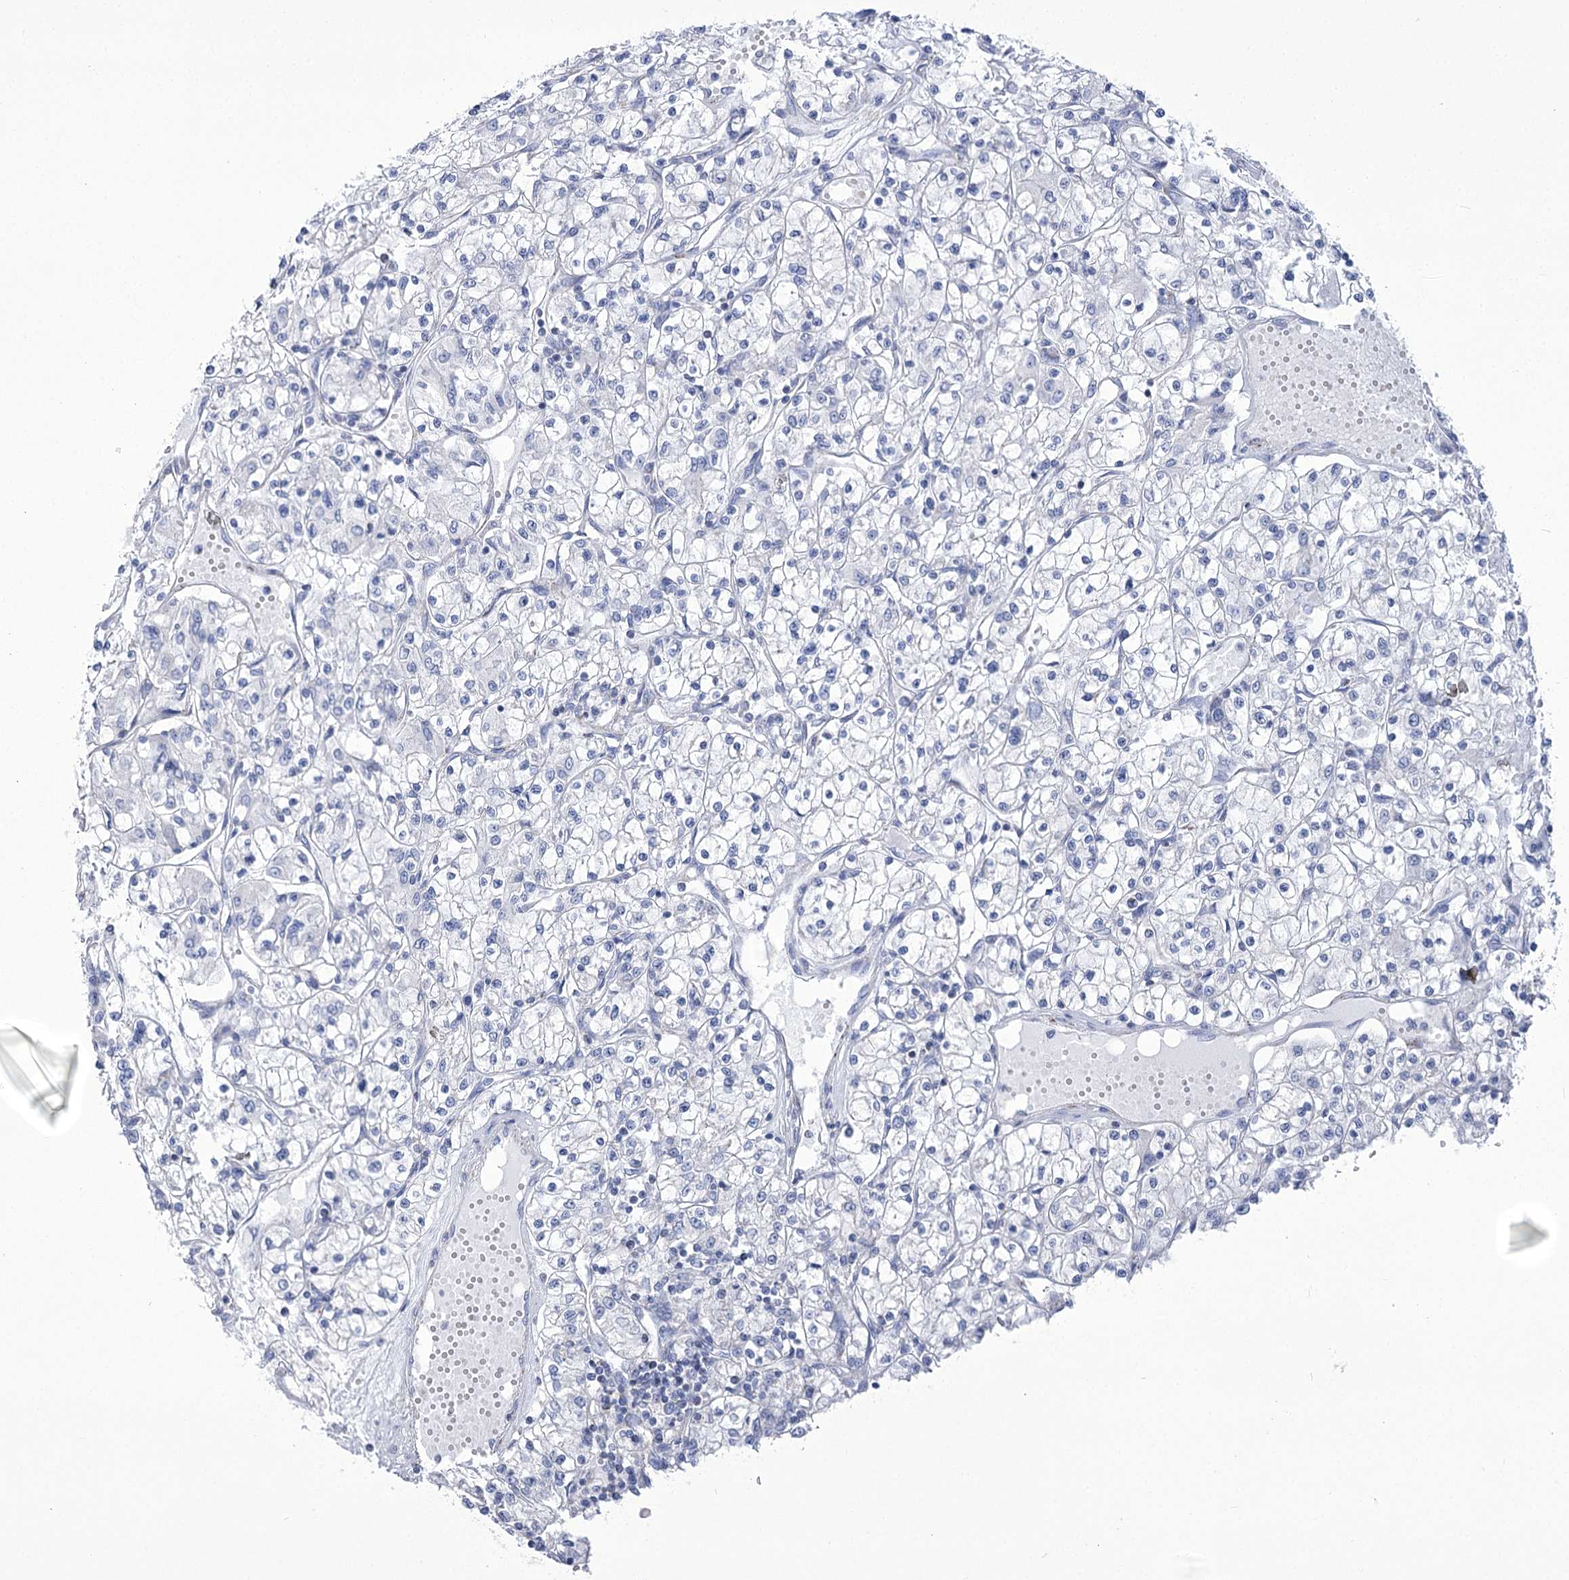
{"staining": {"intensity": "negative", "quantity": "none", "location": "none"}, "tissue": "renal cancer", "cell_type": "Tumor cells", "image_type": "cancer", "snomed": [{"axis": "morphology", "description": "Adenocarcinoma, NOS"}, {"axis": "topography", "description": "Kidney"}], "caption": "Immunohistochemistry micrograph of renal cancer (adenocarcinoma) stained for a protein (brown), which reveals no expression in tumor cells. (Stains: DAB immunohistochemistry with hematoxylin counter stain, Microscopy: brightfield microscopy at high magnification).", "gene": "PDHB", "patient": {"sex": "female", "age": 59}}